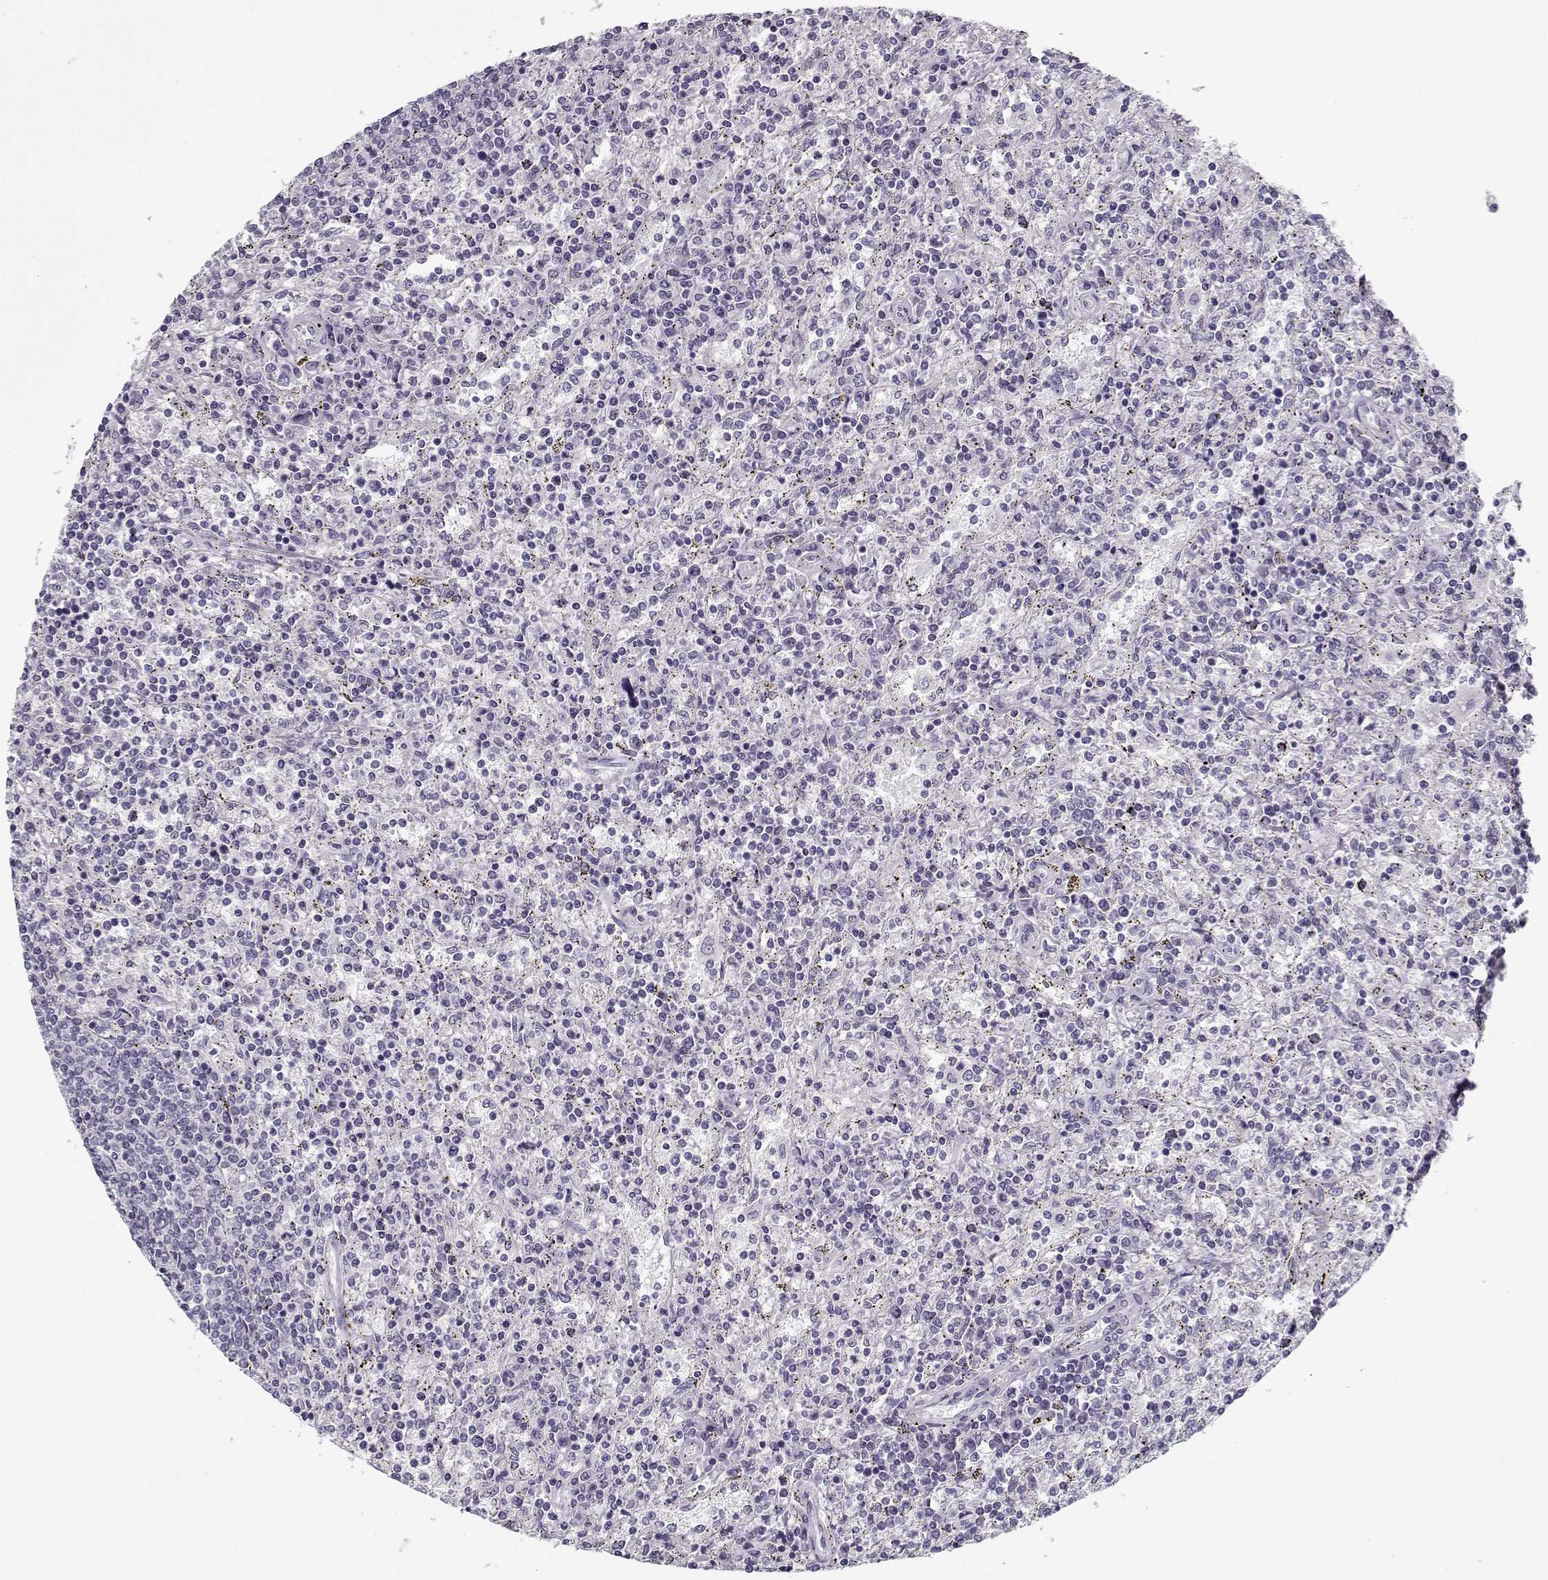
{"staining": {"intensity": "negative", "quantity": "none", "location": "none"}, "tissue": "lymphoma", "cell_type": "Tumor cells", "image_type": "cancer", "snomed": [{"axis": "morphology", "description": "Malignant lymphoma, non-Hodgkin's type, Low grade"}, {"axis": "topography", "description": "Spleen"}], "caption": "Immunohistochemical staining of human lymphoma displays no significant expression in tumor cells.", "gene": "CCDC136", "patient": {"sex": "male", "age": 62}}